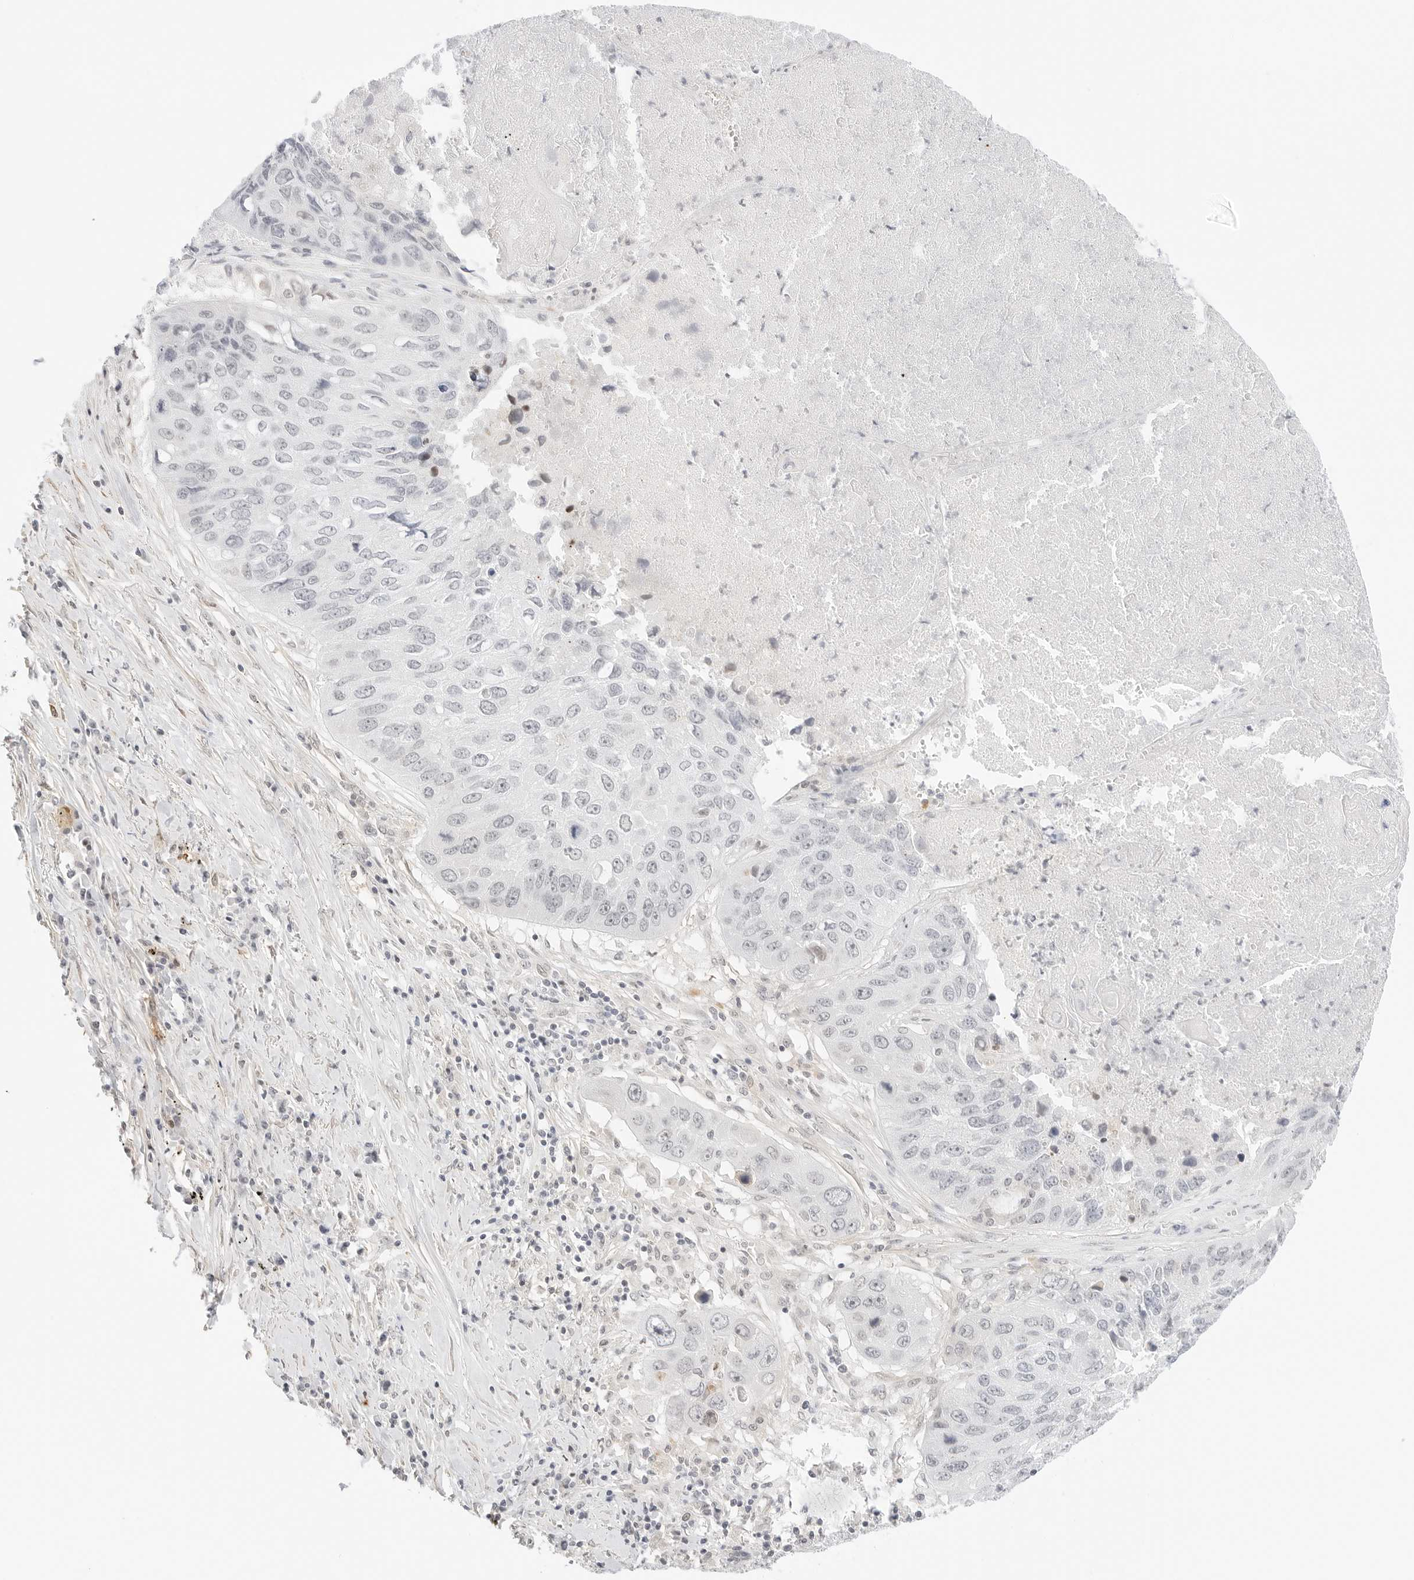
{"staining": {"intensity": "weak", "quantity": "<25%", "location": "nuclear"}, "tissue": "lung cancer", "cell_type": "Tumor cells", "image_type": "cancer", "snomed": [{"axis": "morphology", "description": "Squamous cell carcinoma, NOS"}, {"axis": "topography", "description": "Lung"}], "caption": "Tumor cells show no significant expression in squamous cell carcinoma (lung).", "gene": "TEKT2", "patient": {"sex": "male", "age": 61}}